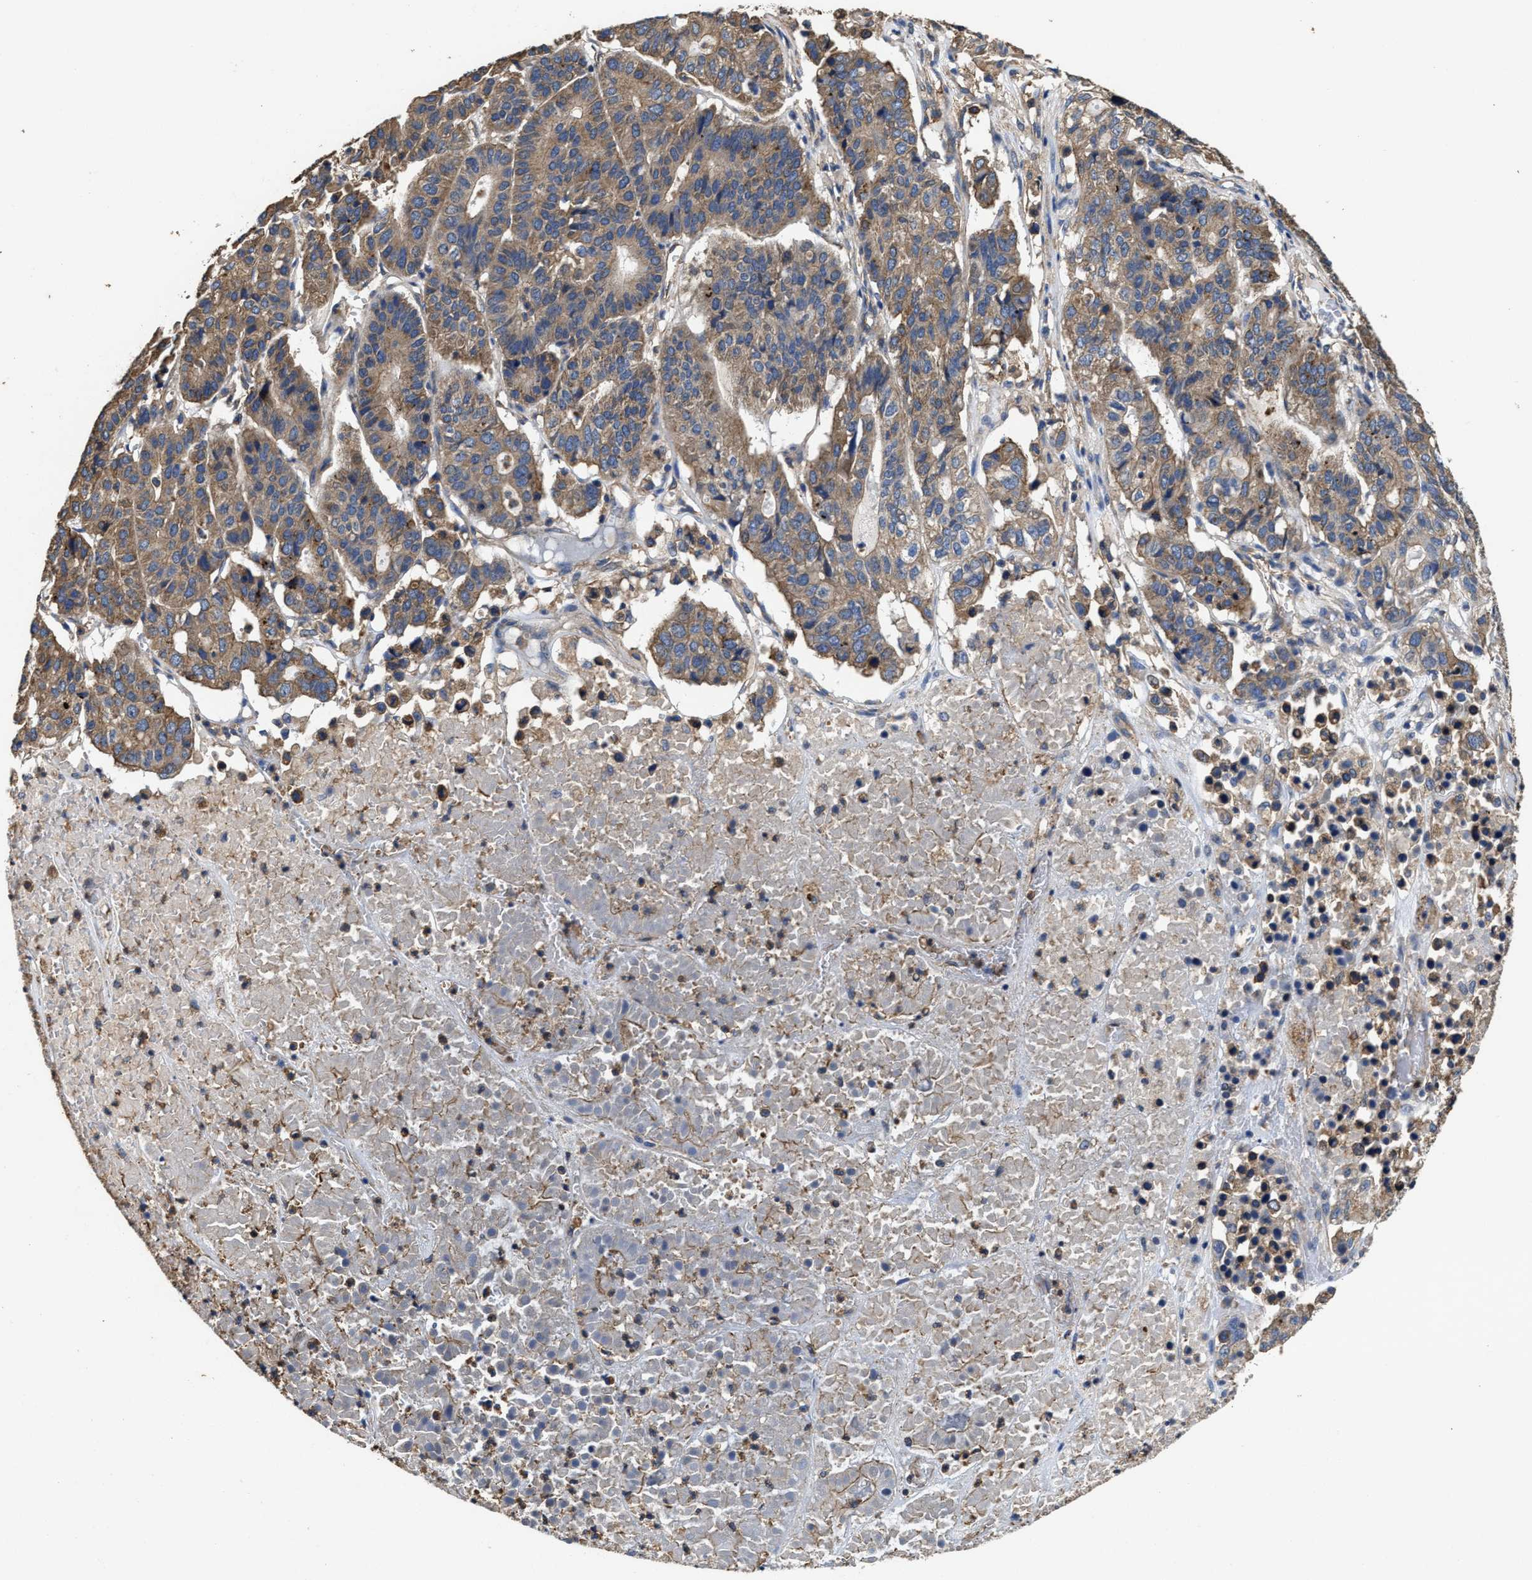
{"staining": {"intensity": "moderate", "quantity": ">75%", "location": "cytoplasmic/membranous"}, "tissue": "pancreatic cancer", "cell_type": "Tumor cells", "image_type": "cancer", "snomed": [{"axis": "morphology", "description": "Adenocarcinoma, NOS"}, {"axis": "topography", "description": "Pancreas"}], "caption": "Immunohistochemistry (IHC) staining of adenocarcinoma (pancreatic), which shows medium levels of moderate cytoplasmic/membranous positivity in about >75% of tumor cells indicating moderate cytoplasmic/membranous protein staining. The staining was performed using DAB (brown) for protein detection and nuclei were counterstained in hematoxylin (blue).", "gene": "SFXN4", "patient": {"sex": "male", "age": 50}}